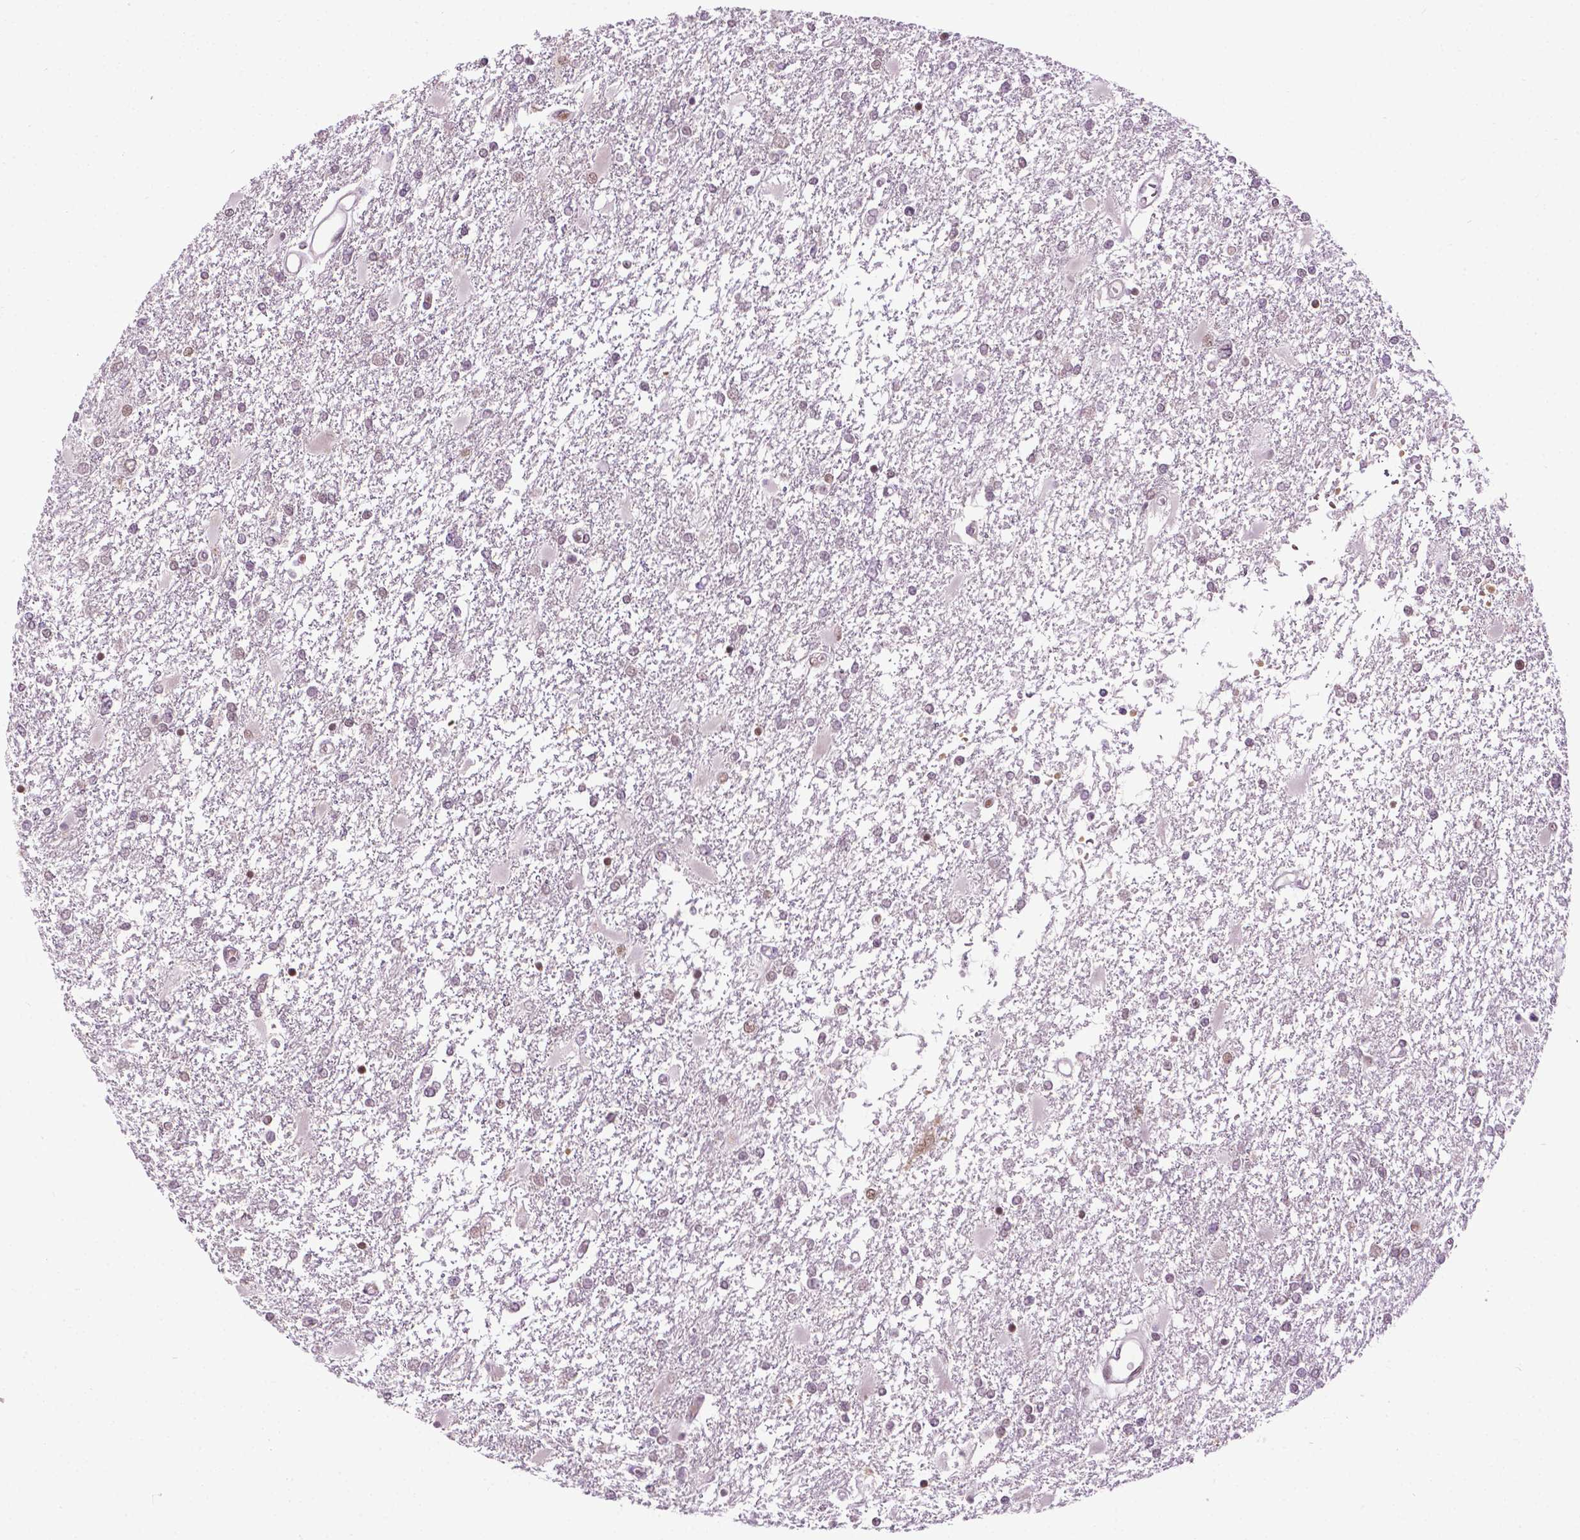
{"staining": {"intensity": "negative", "quantity": "none", "location": "none"}, "tissue": "glioma", "cell_type": "Tumor cells", "image_type": "cancer", "snomed": [{"axis": "morphology", "description": "Glioma, malignant, High grade"}, {"axis": "topography", "description": "Cerebral cortex"}], "caption": "DAB immunohistochemical staining of human malignant glioma (high-grade) exhibits no significant expression in tumor cells.", "gene": "UBQLN4", "patient": {"sex": "male", "age": 79}}